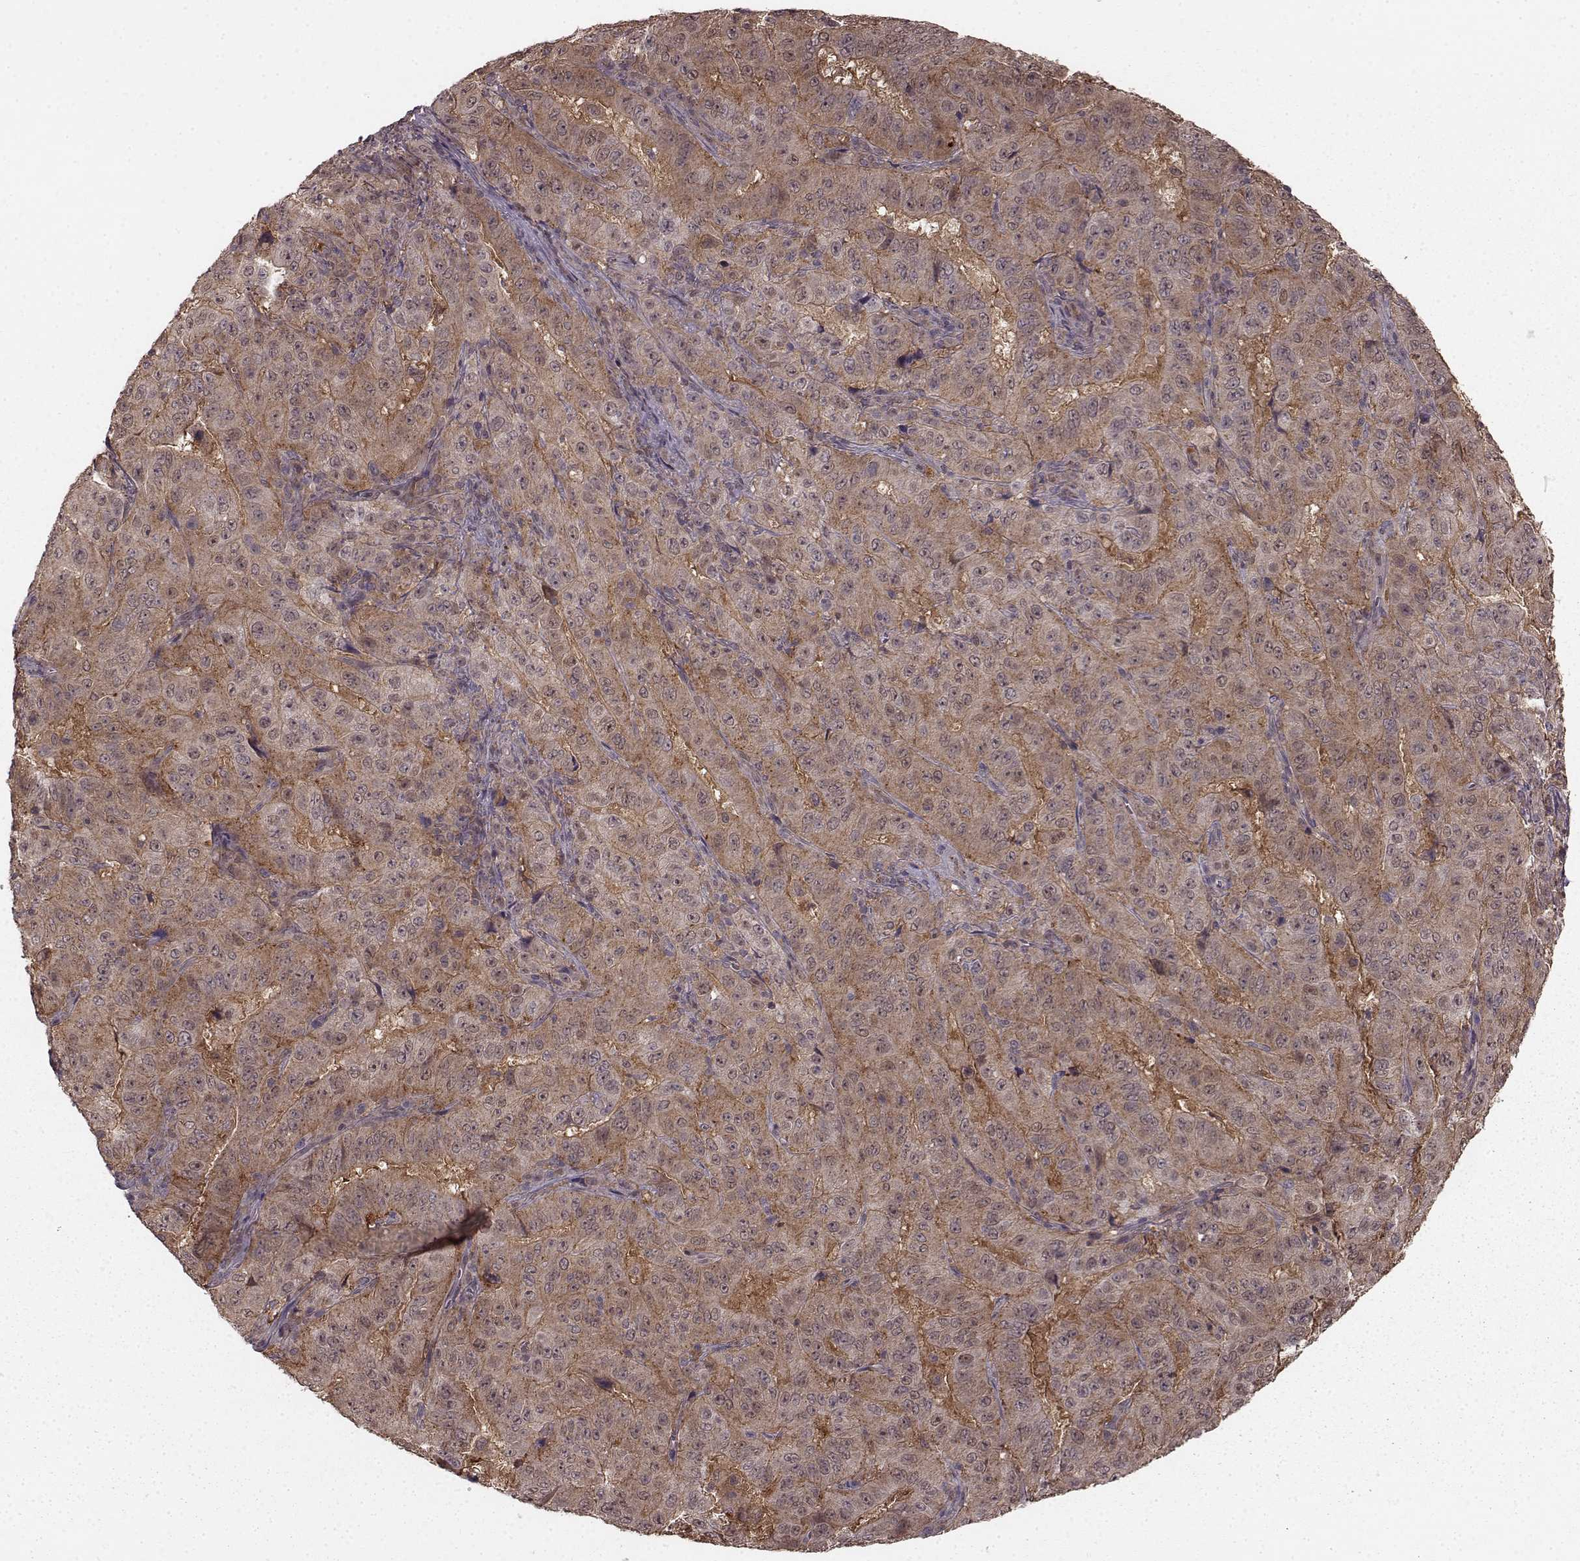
{"staining": {"intensity": "weak", "quantity": ">75%", "location": "cytoplasmic/membranous"}, "tissue": "pancreatic cancer", "cell_type": "Tumor cells", "image_type": "cancer", "snomed": [{"axis": "morphology", "description": "Adenocarcinoma, NOS"}, {"axis": "topography", "description": "Pancreas"}], "caption": "Pancreatic cancer (adenocarcinoma) stained for a protein displays weak cytoplasmic/membranous positivity in tumor cells. (DAB IHC with brightfield microscopy, high magnification).", "gene": "GSS", "patient": {"sex": "male", "age": 63}}